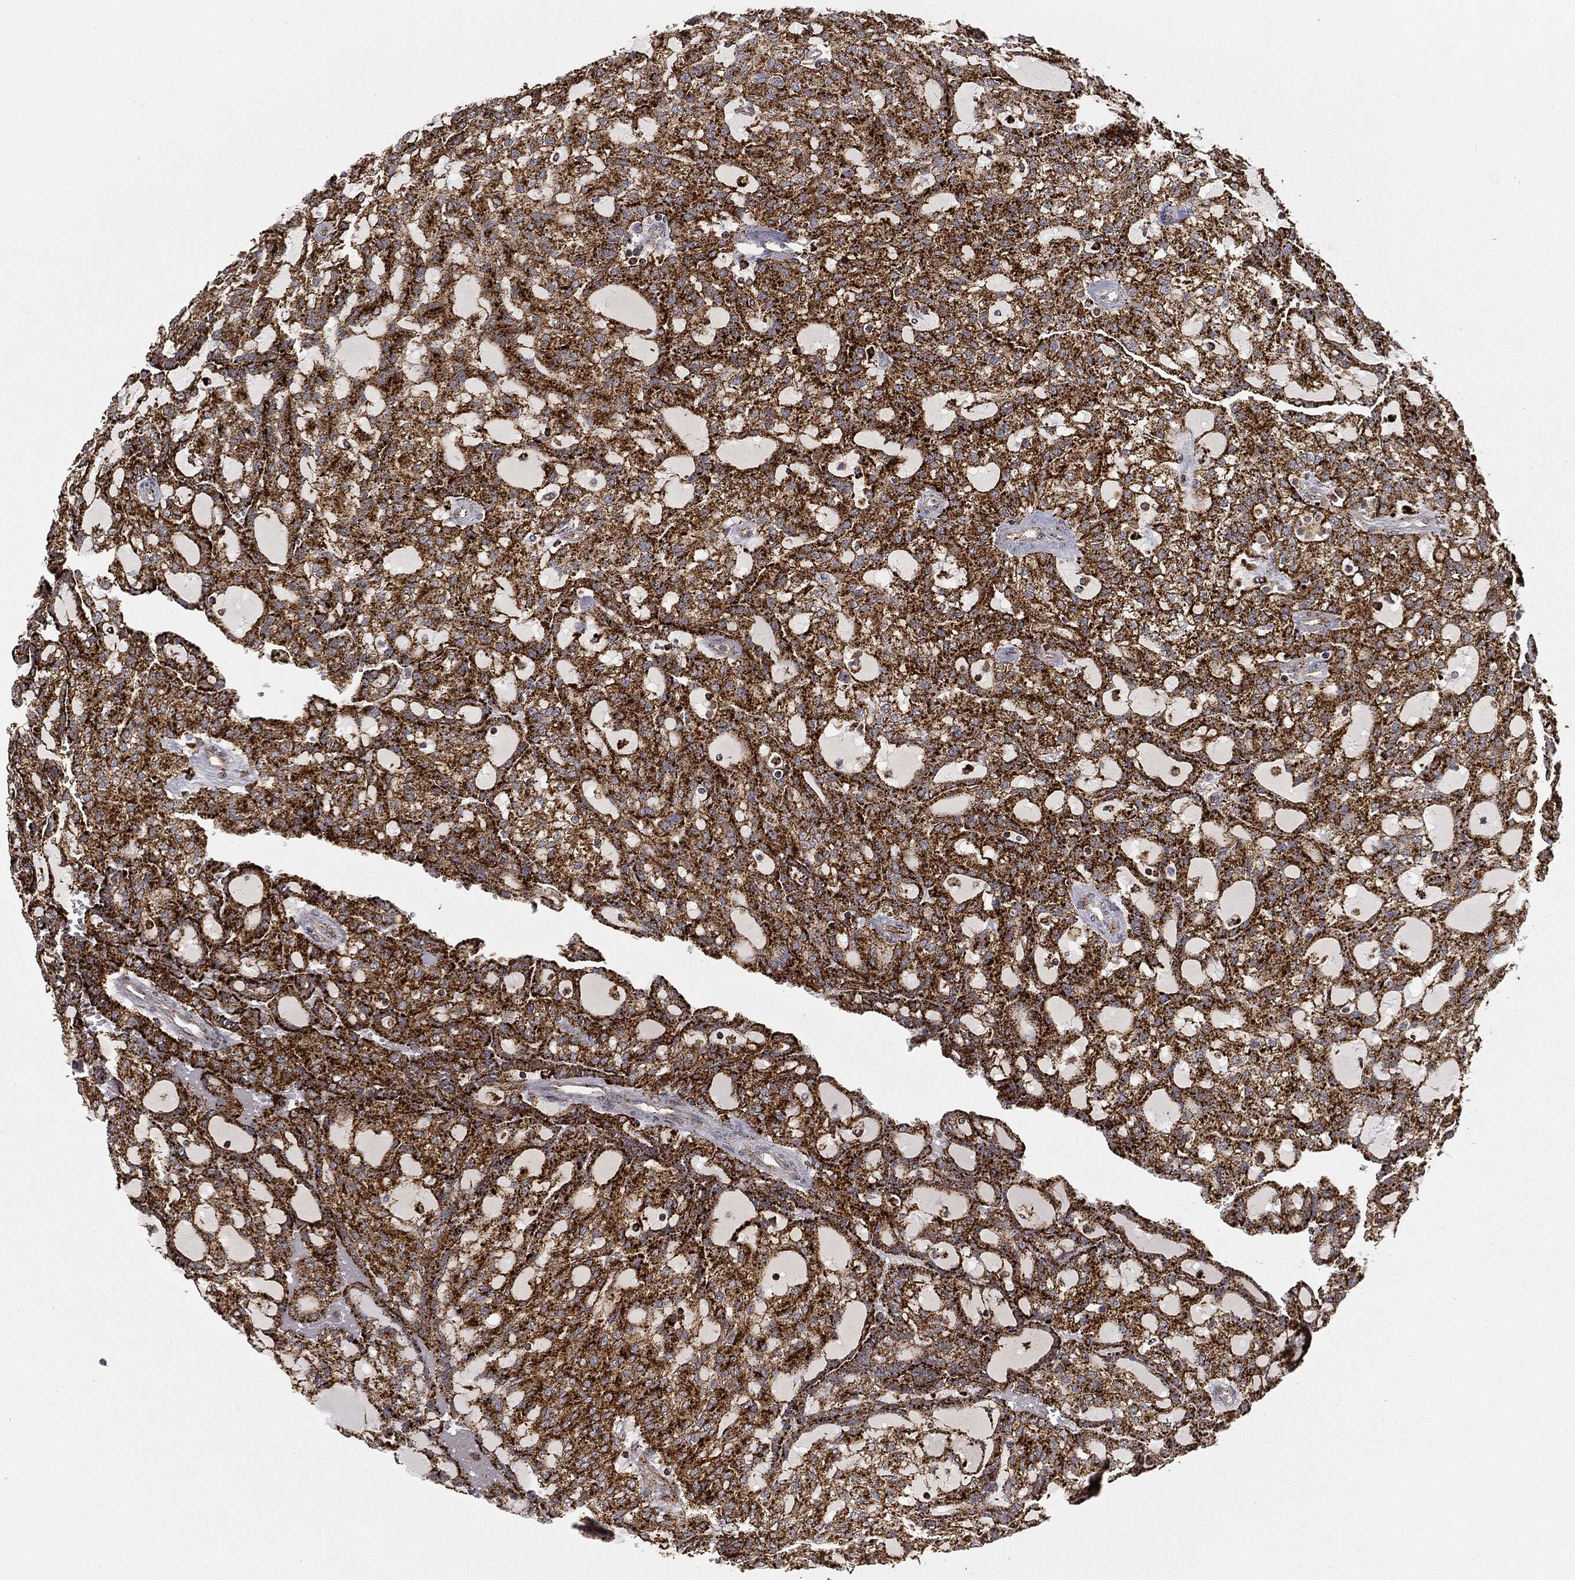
{"staining": {"intensity": "strong", "quantity": ">75%", "location": "cytoplasmic/membranous"}, "tissue": "renal cancer", "cell_type": "Tumor cells", "image_type": "cancer", "snomed": [{"axis": "morphology", "description": "Adenocarcinoma, NOS"}, {"axis": "topography", "description": "Kidney"}], "caption": "The histopathology image demonstrates a brown stain indicating the presence of a protein in the cytoplasmic/membranous of tumor cells in renal cancer (adenocarcinoma).", "gene": "CTSA", "patient": {"sex": "male", "age": 63}}